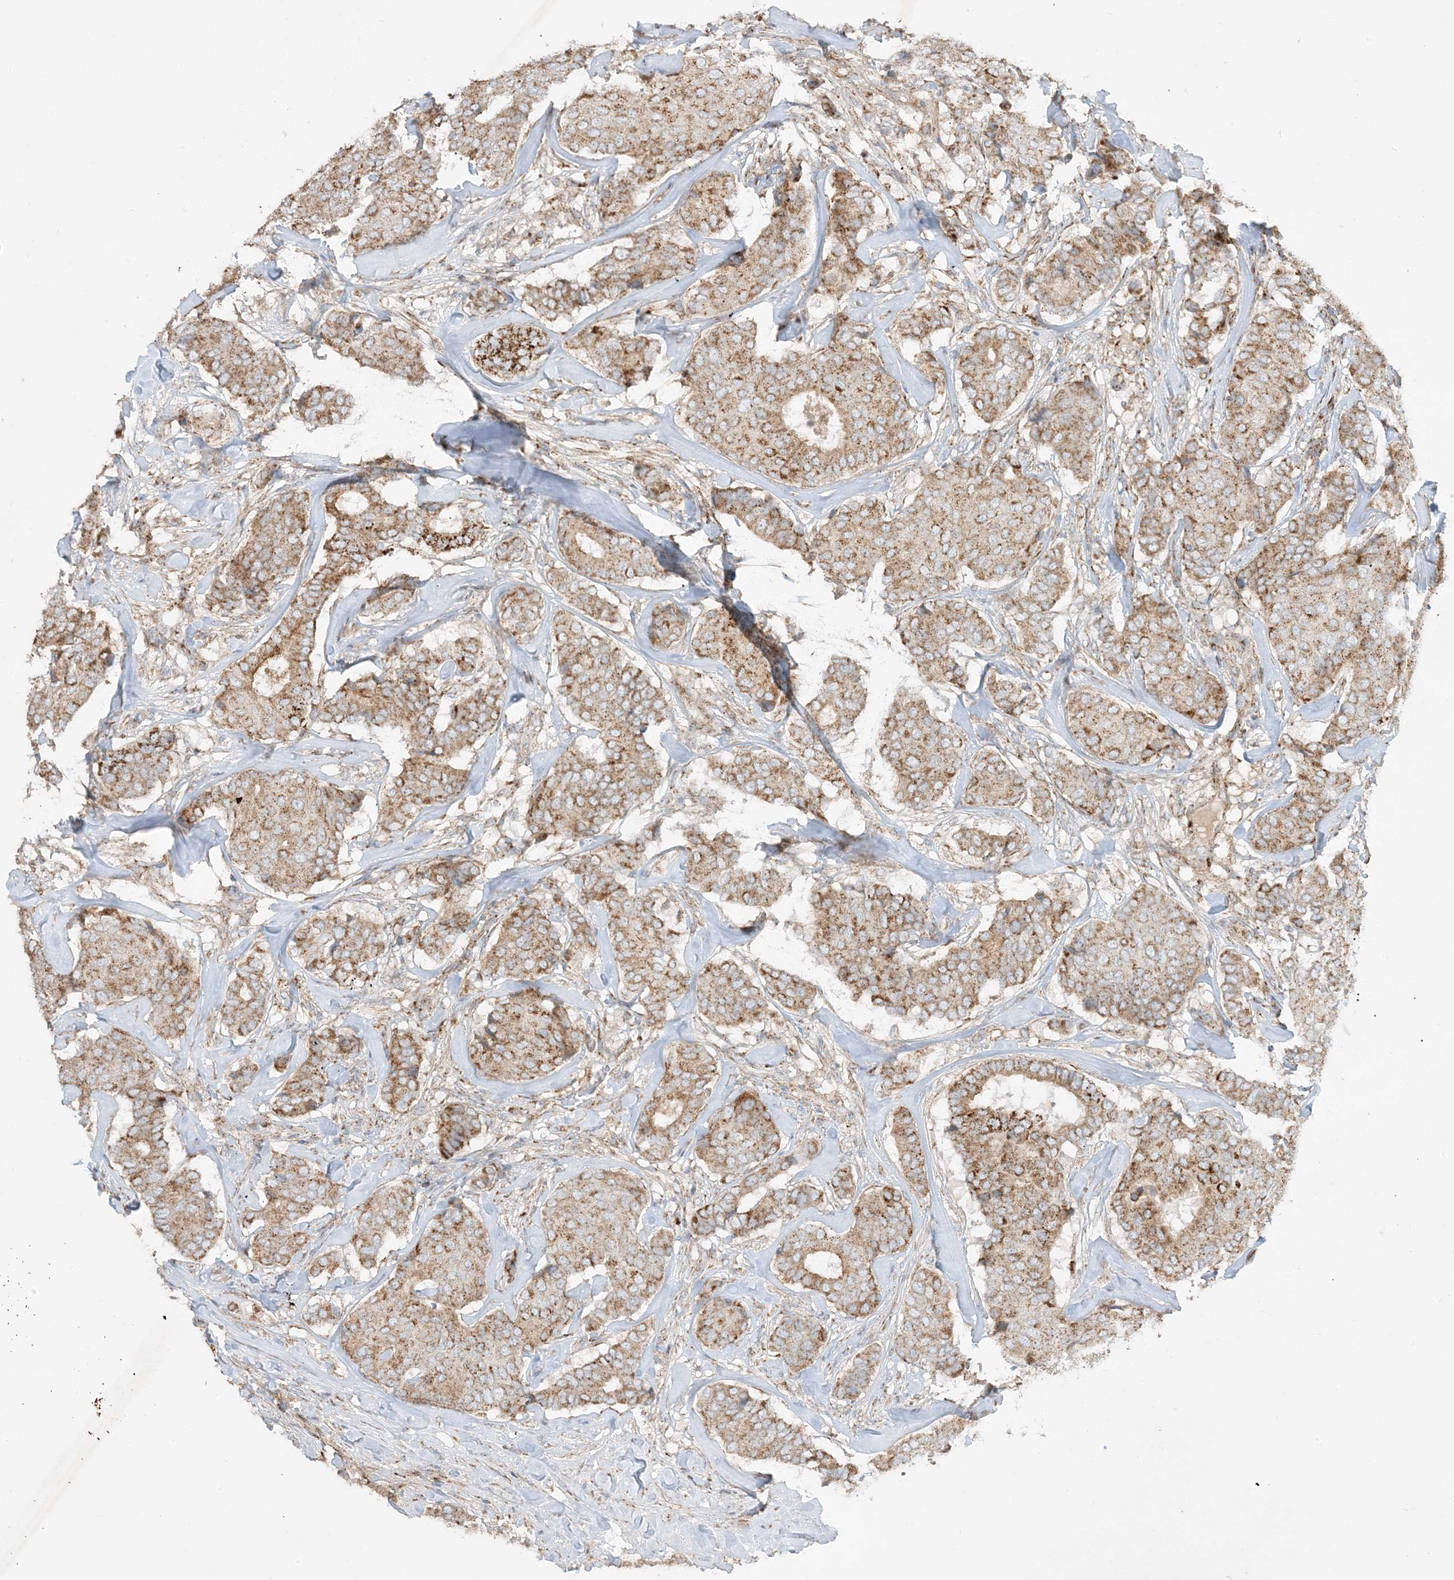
{"staining": {"intensity": "moderate", "quantity": ">75%", "location": "cytoplasmic/membranous"}, "tissue": "breast cancer", "cell_type": "Tumor cells", "image_type": "cancer", "snomed": [{"axis": "morphology", "description": "Duct carcinoma"}, {"axis": "topography", "description": "Breast"}], "caption": "Breast cancer (invasive ductal carcinoma) stained with immunohistochemistry exhibits moderate cytoplasmic/membranous staining in about >75% of tumor cells. The protein is shown in brown color, while the nuclei are stained blue.", "gene": "NDUFAF3", "patient": {"sex": "female", "age": 75}}